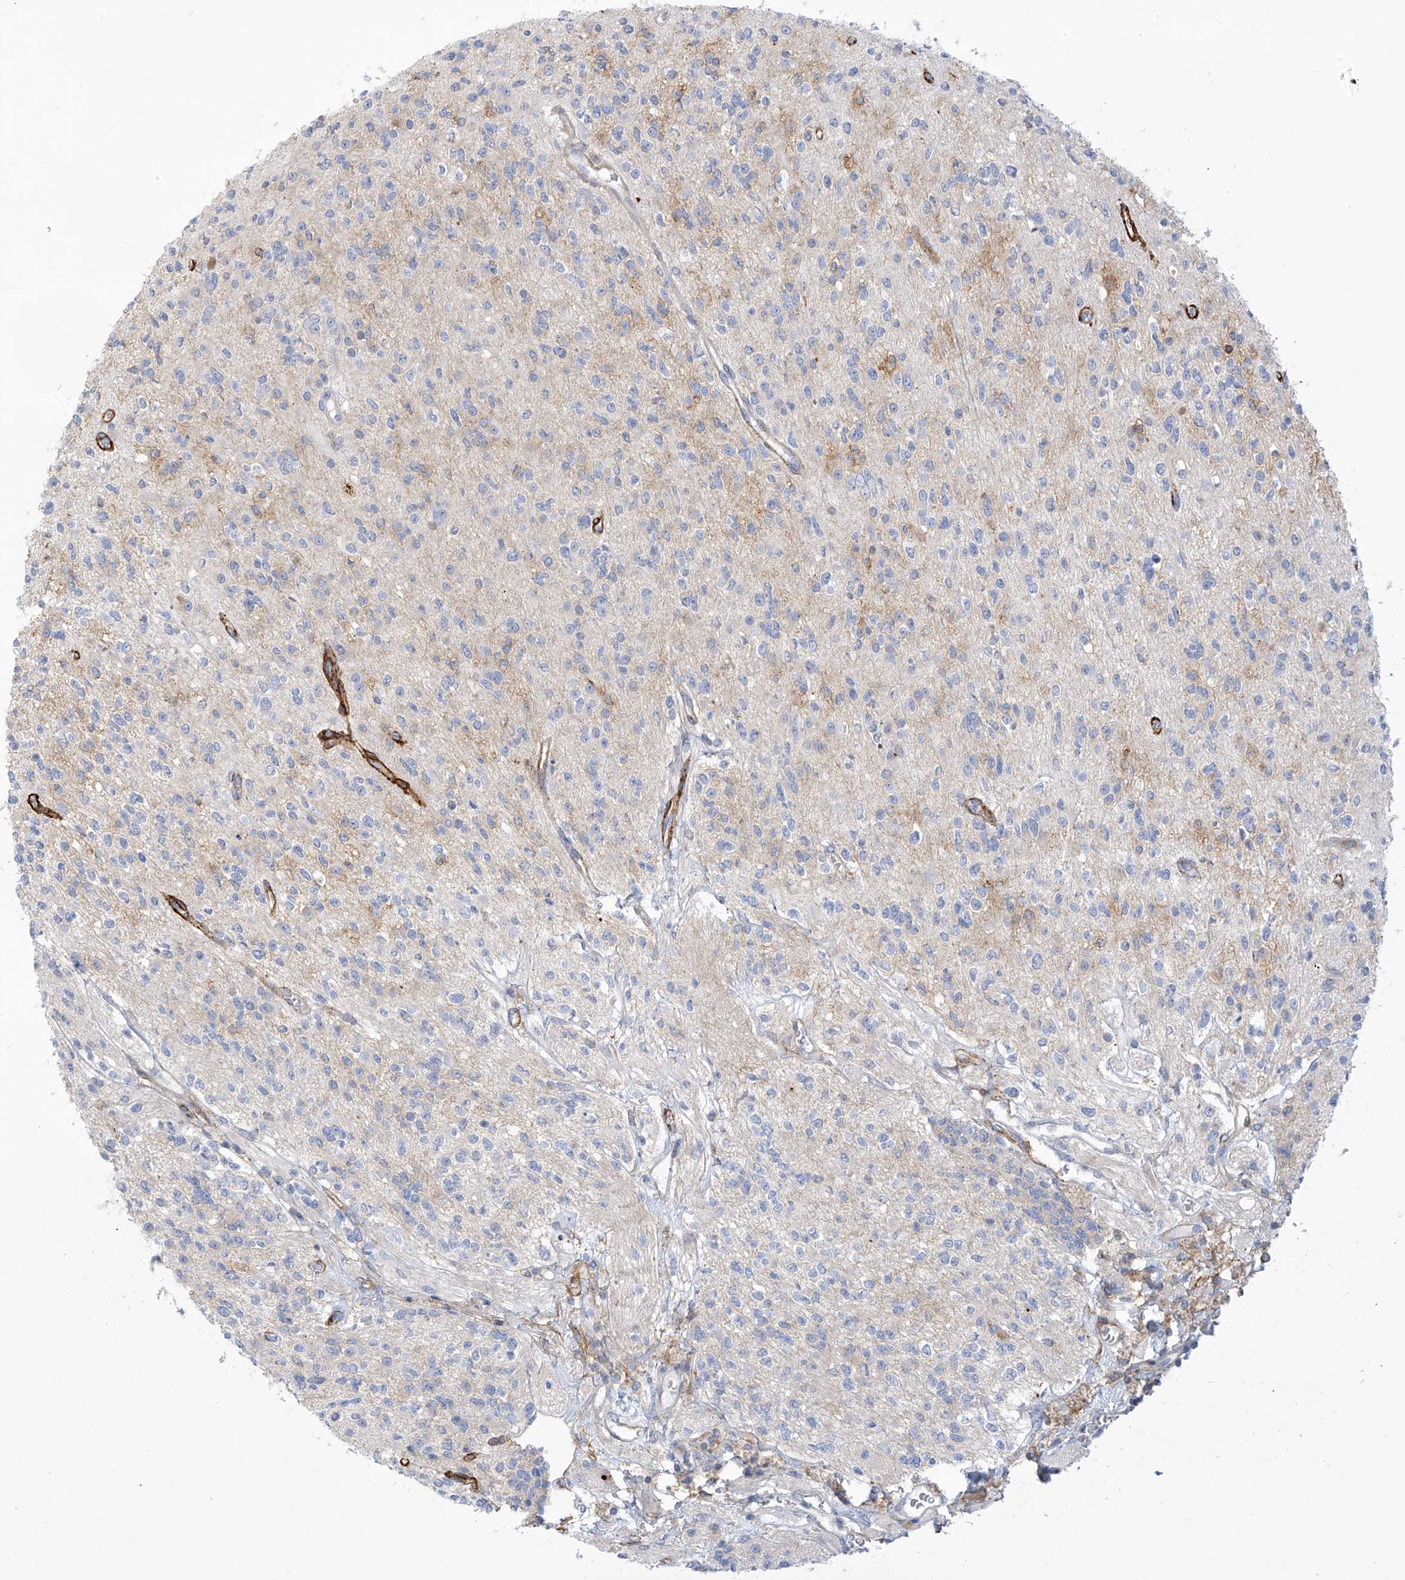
{"staining": {"intensity": "negative", "quantity": "none", "location": "none"}, "tissue": "glioma", "cell_type": "Tumor cells", "image_type": "cancer", "snomed": [{"axis": "morphology", "description": "Glioma, malignant, High grade"}, {"axis": "topography", "description": "Brain"}], "caption": "This is a photomicrograph of immunohistochemistry staining of glioma, which shows no staining in tumor cells. (Brightfield microscopy of DAB (3,3'-diaminobenzidine) immunohistochemistry at high magnification).", "gene": "SLC6A12", "patient": {"sex": "male", "age": 34}}